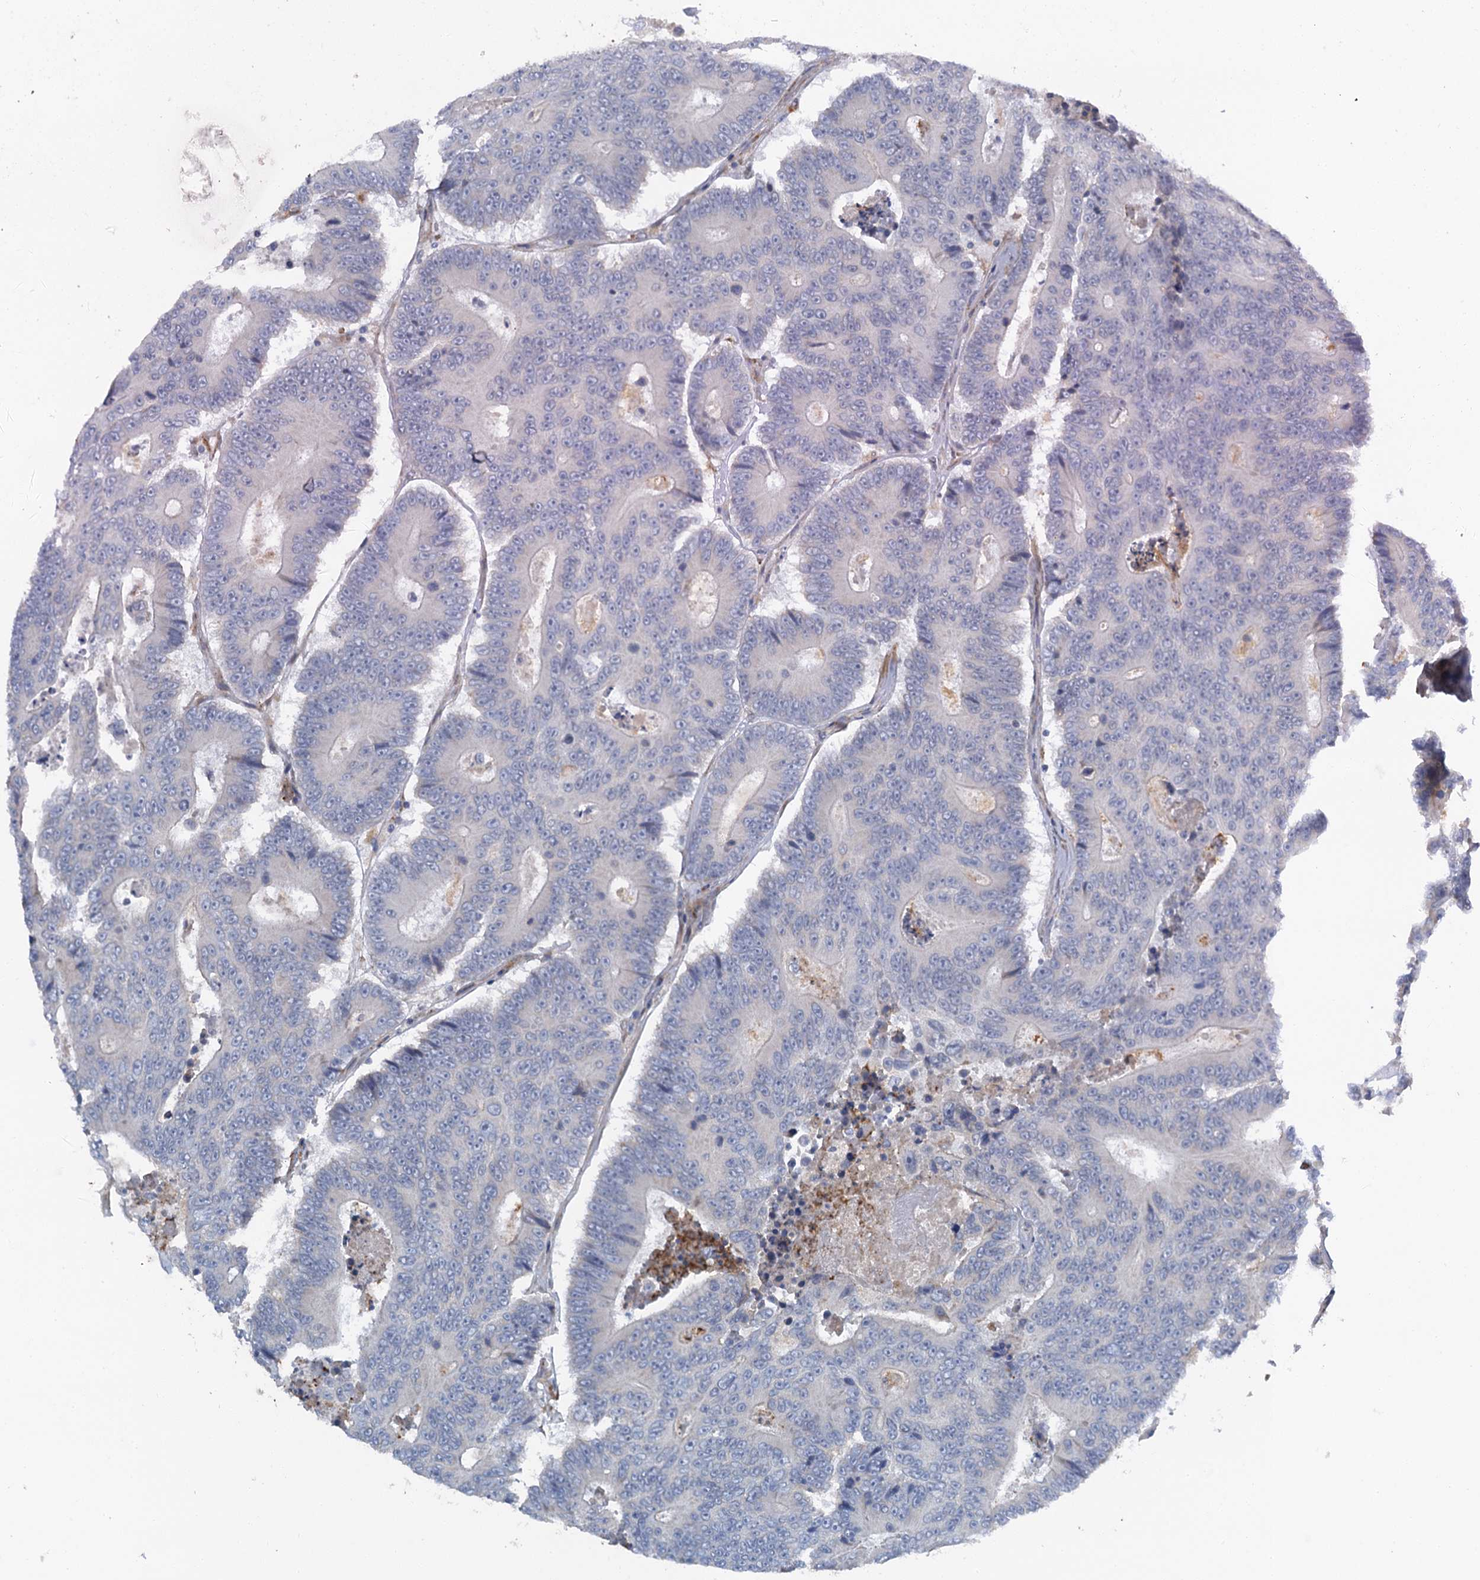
{"staining": {"intensity": "negative", "quantity": "none", "location": "none"}, "tissue": "colorectal cancer", "cell_type": "Tumor cells", "image_type": "cancer", "snomed": [{"axis": "morphology", "description": "Adenocarcinoma, NOS"}, {"axis": "topography", "description": "Colon"}], "caption": "High magnification brightfield microscopy of adenocarcinoma (colorectal) stained with DAB (brown) and counterstained with hematoxylin (blue): tumor cells show no significant staining. (IHC, brightfield microscopy, high magnification).", "gene": "POGLUT3", "patient": {"sex": "male", "age": 83}}